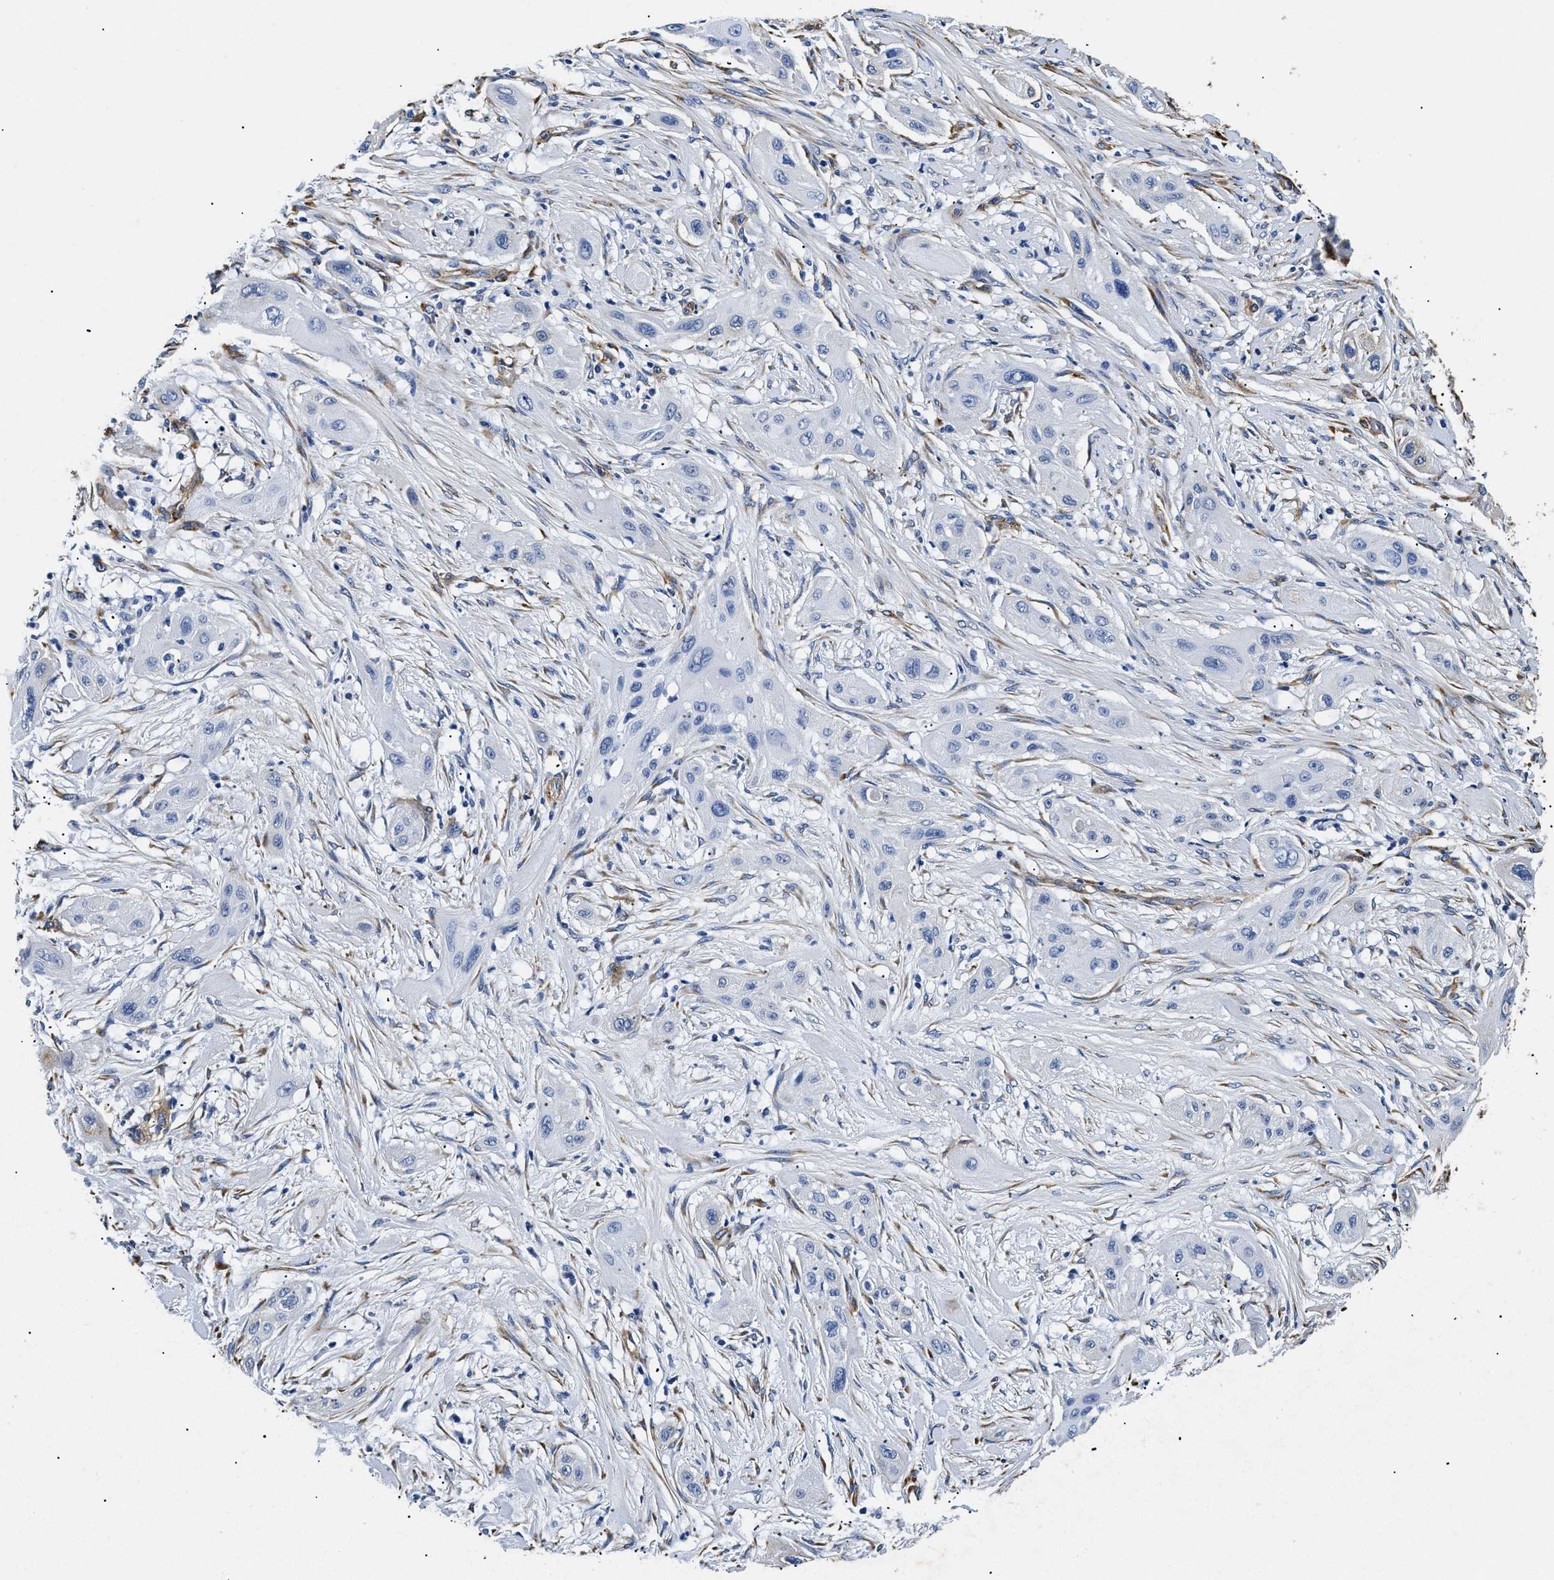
{"staining": {"intensity": "negative", "quantity": "none", "location": "none"}, "tissue": "lung cancer", "cell_type": "Tumor cells", "image_type": "cancer", "snomed": [{"axis": "morphology", "description": "Squamous cell carcinoma, NOS"}, {"axis": "topography", "description": "Lung"}], "caption": "Immunohistochemistry image of human lung squamous cell carcinoma stained for a protein (brown), which exhibits no staining in tumor cells. Nuclei are stained in blue.", "gene": "LAMA3", "patient": {"sex": "female", "age": 47}}